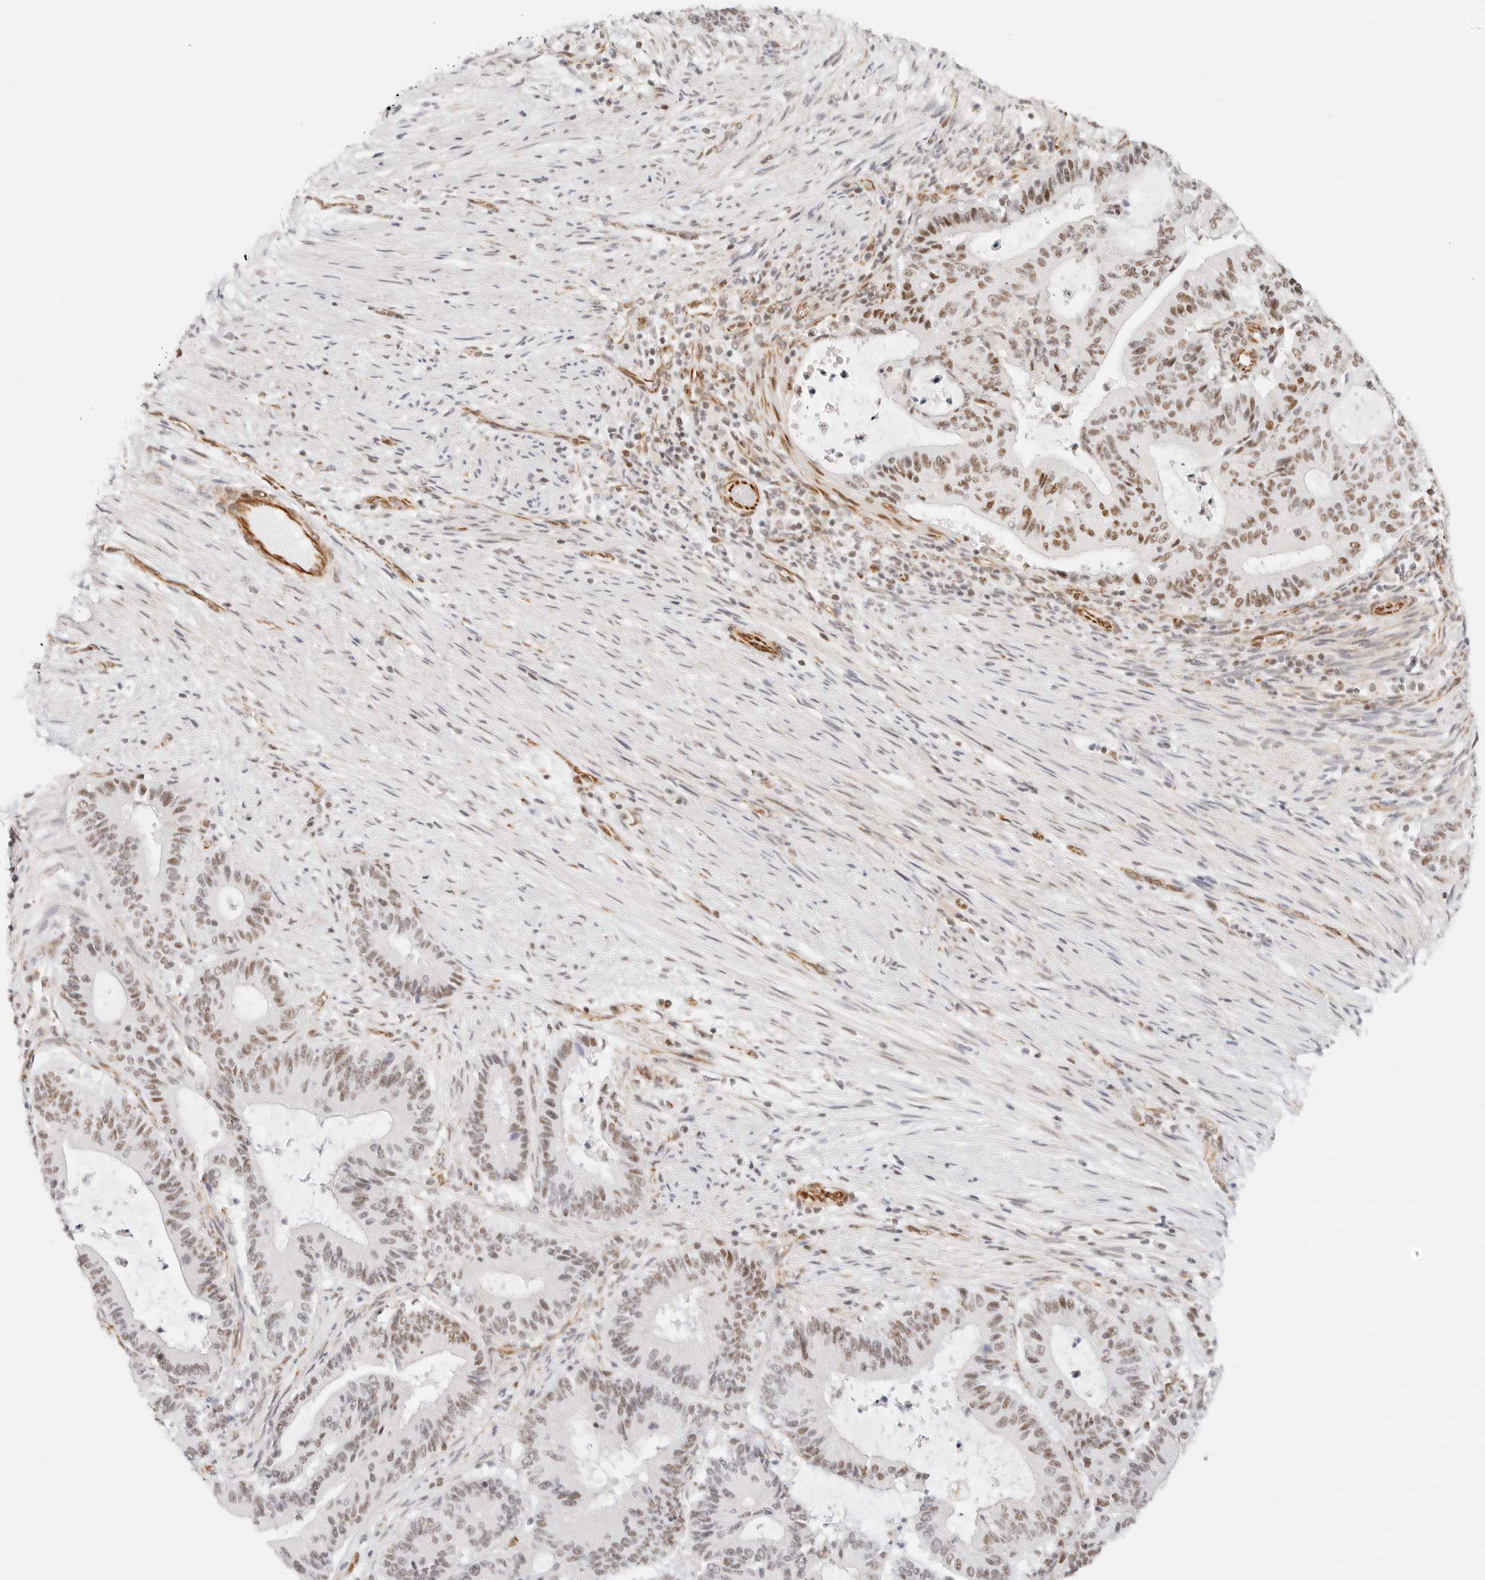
{"staining": {"intensity": "moderate", "quantity": "25%-75%", "location": "nuclear"}, "tissue": "liver cancer", "cell_type": "Tumor cells", "image_type": "cancer", "snomed": [{"axis": "morphology", "description": "Normal tissue, NOS"}, {"axis": "morphology", "description": "Cholangiocarcinoma"}, {"axis": "topography", "description": "Liver"}, {"axis": "topography", "description": "Peripheral nerve tissue"}], "caption": "IHC staining of liver cancer, which reveals medium levels of moderate nuclear expression in approximately 25%-75% of tumor cells indicating moderate nuclear protein staining. The staining was performed using DAB (3,3'-diaminobenzidine) (brown) for protein detection and nuclei were counterstained in hematoxylin (blue).", "gene": "ZC3H11A", "patient": {"sex": "female", "age": 73}}